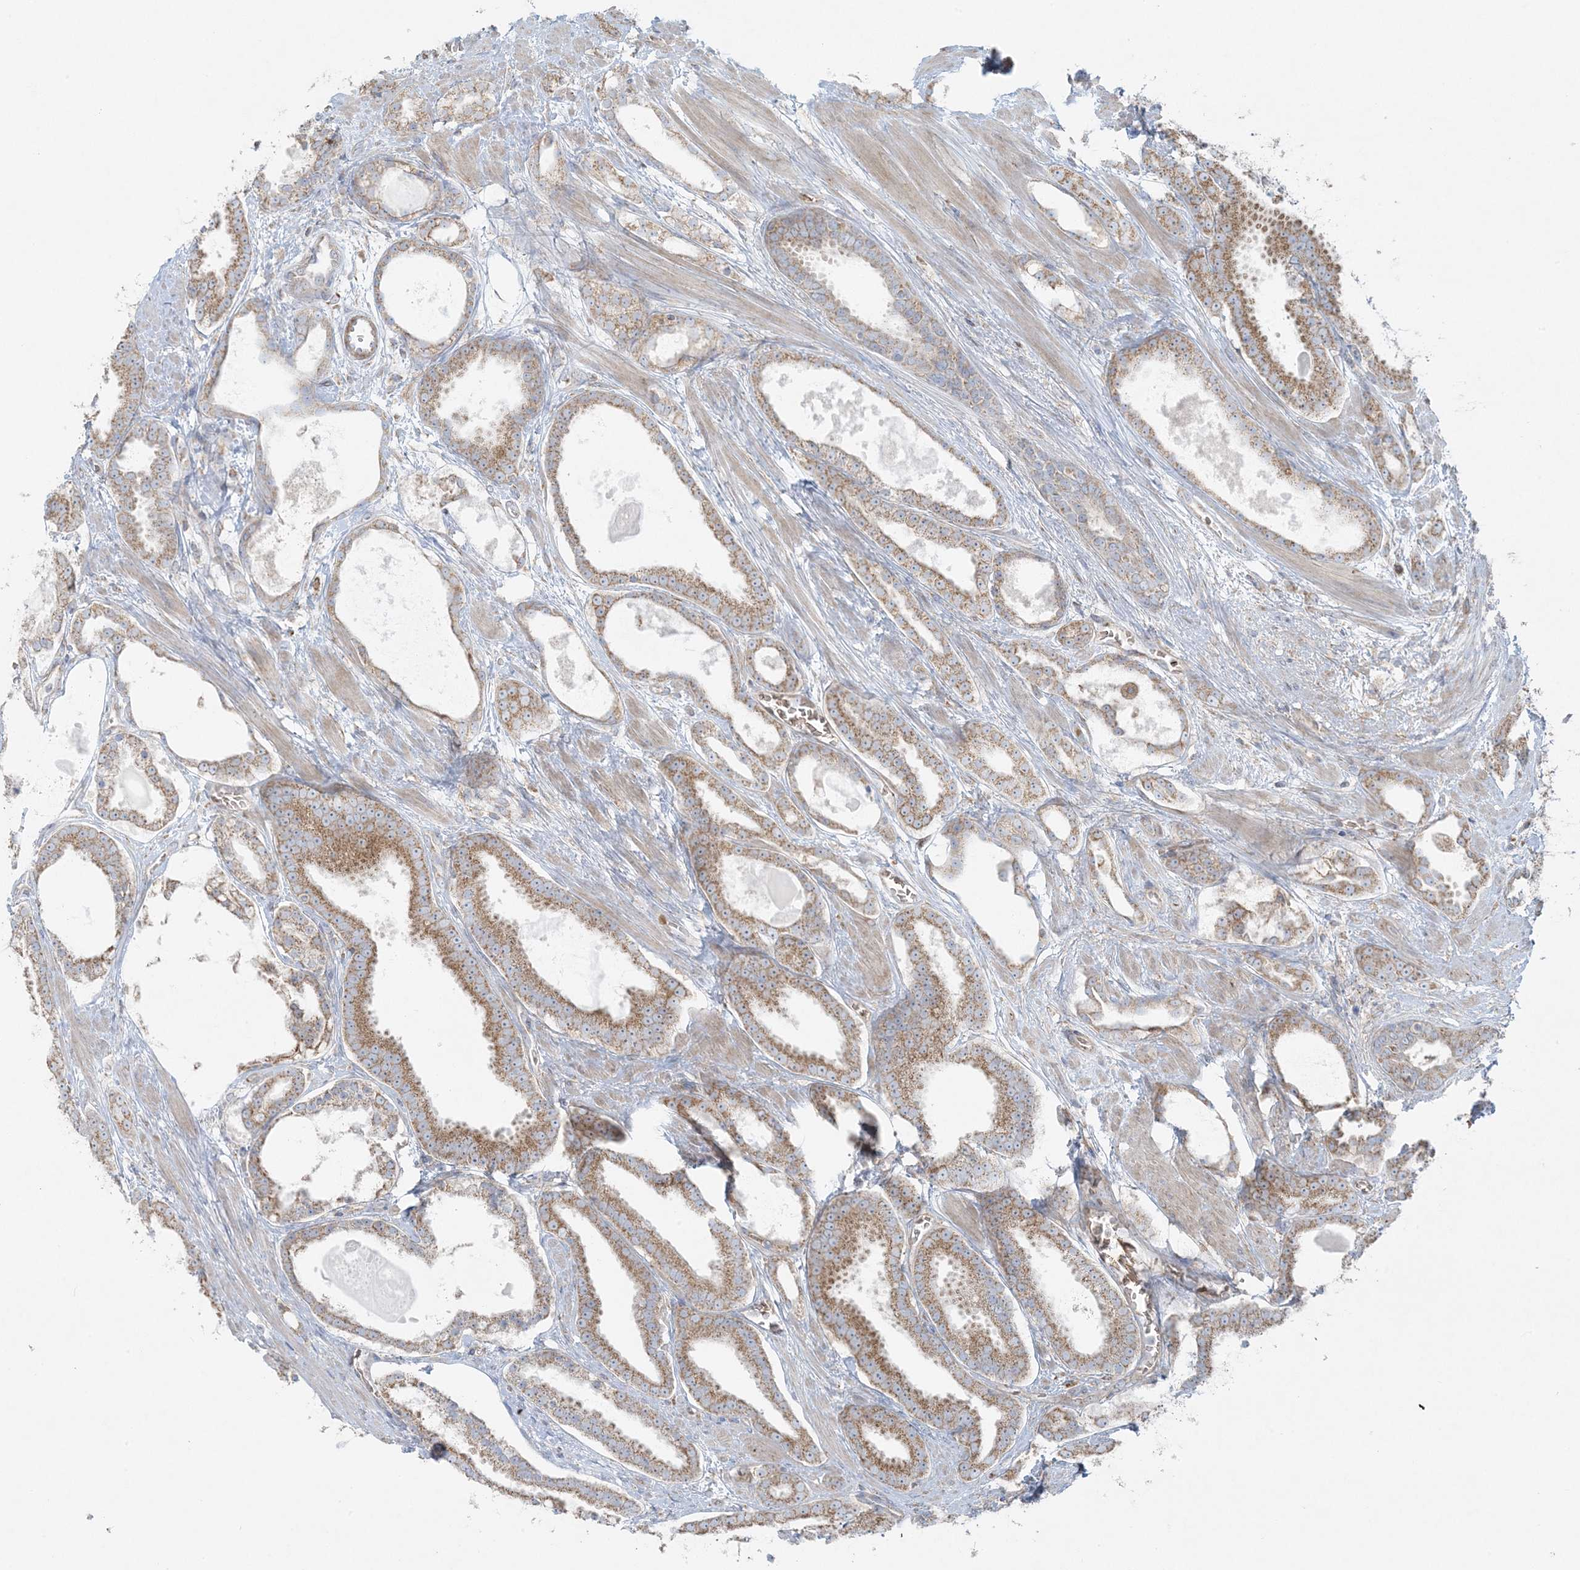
{"staining": {"intensity": "moderate", "quantity": ">75%", "location": "cytoplasmic/membranous"}, "tissue": "prostate cancer", "cell_type": "Tumor cells", "image_type": "cancer", "snomed": [{"axis": "morphology", "description": "Adenocarcinoma, High grade"}, {"axis": "topography", "description": "Prostate"}], "caption": "Immunohistochemistry (IHC) (DAB) staining of prostate cancer (adenocarcinoma (high-grade)) demonstrates moderate cytoplasmic/membranous protein expression in about >75% of tumor cells.", "gene": "PIK3R4", "patient": {"sex": "male", "age": 60}}